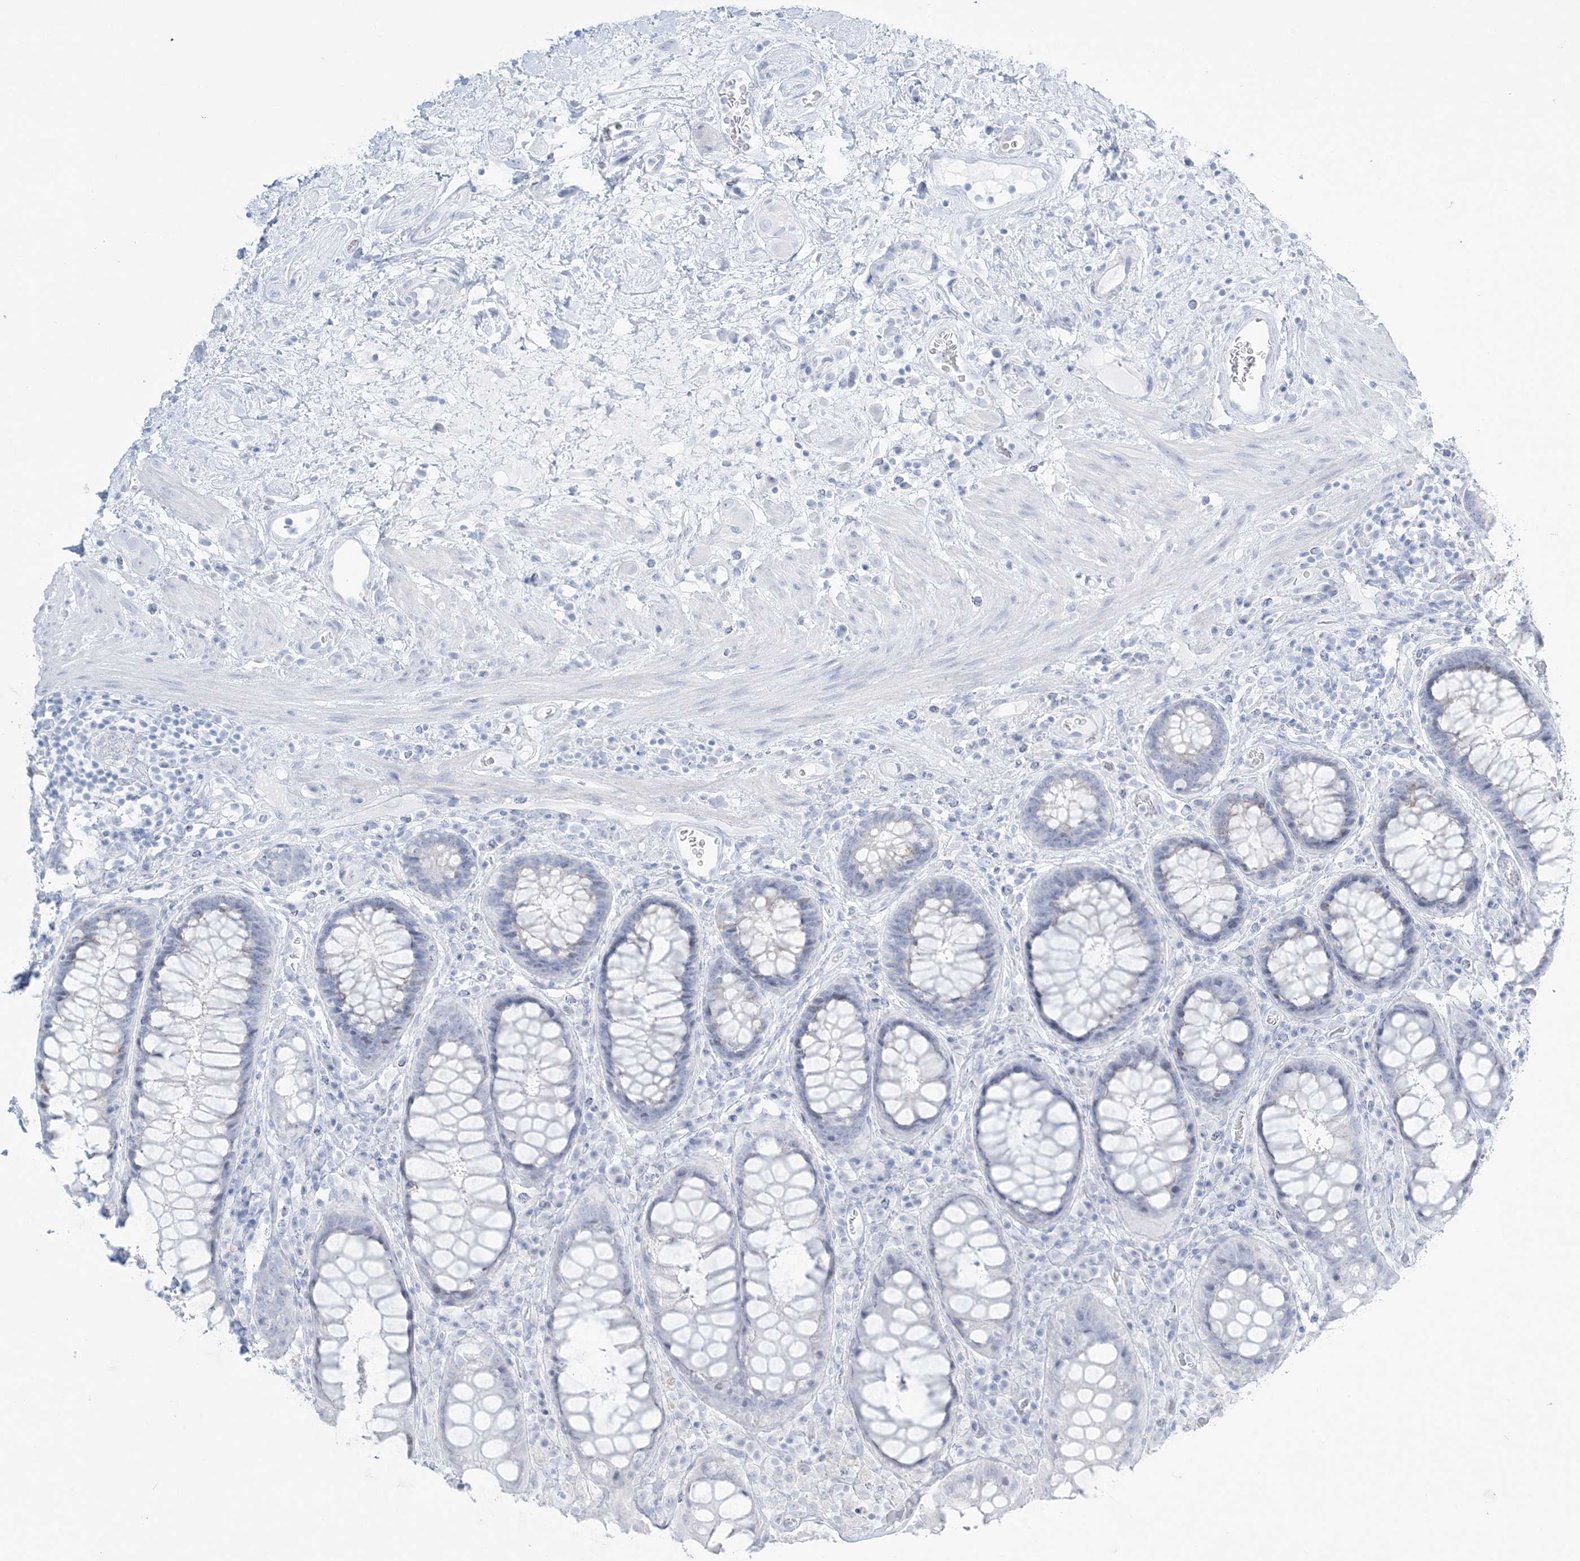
{"staining": {"intensity": "negative", "quantity": "none", "location": "none"}, "tissue": "rectum", "cell_type": "Glandular cells", "image_type": "normal", "snomed": [{"axis": "morphology", "description": "Normal tissue, NOS"}, {"axis": "topography", "description": "Rectum"}], "caption": "An immunohistochemistry (IHC) image of normal rectum is shown. There is no staining in glandular cells of rectum. (DAB IHC, high magnification).", "gene": "AGXT", "patient": {"sex": "male", "age": 64}}